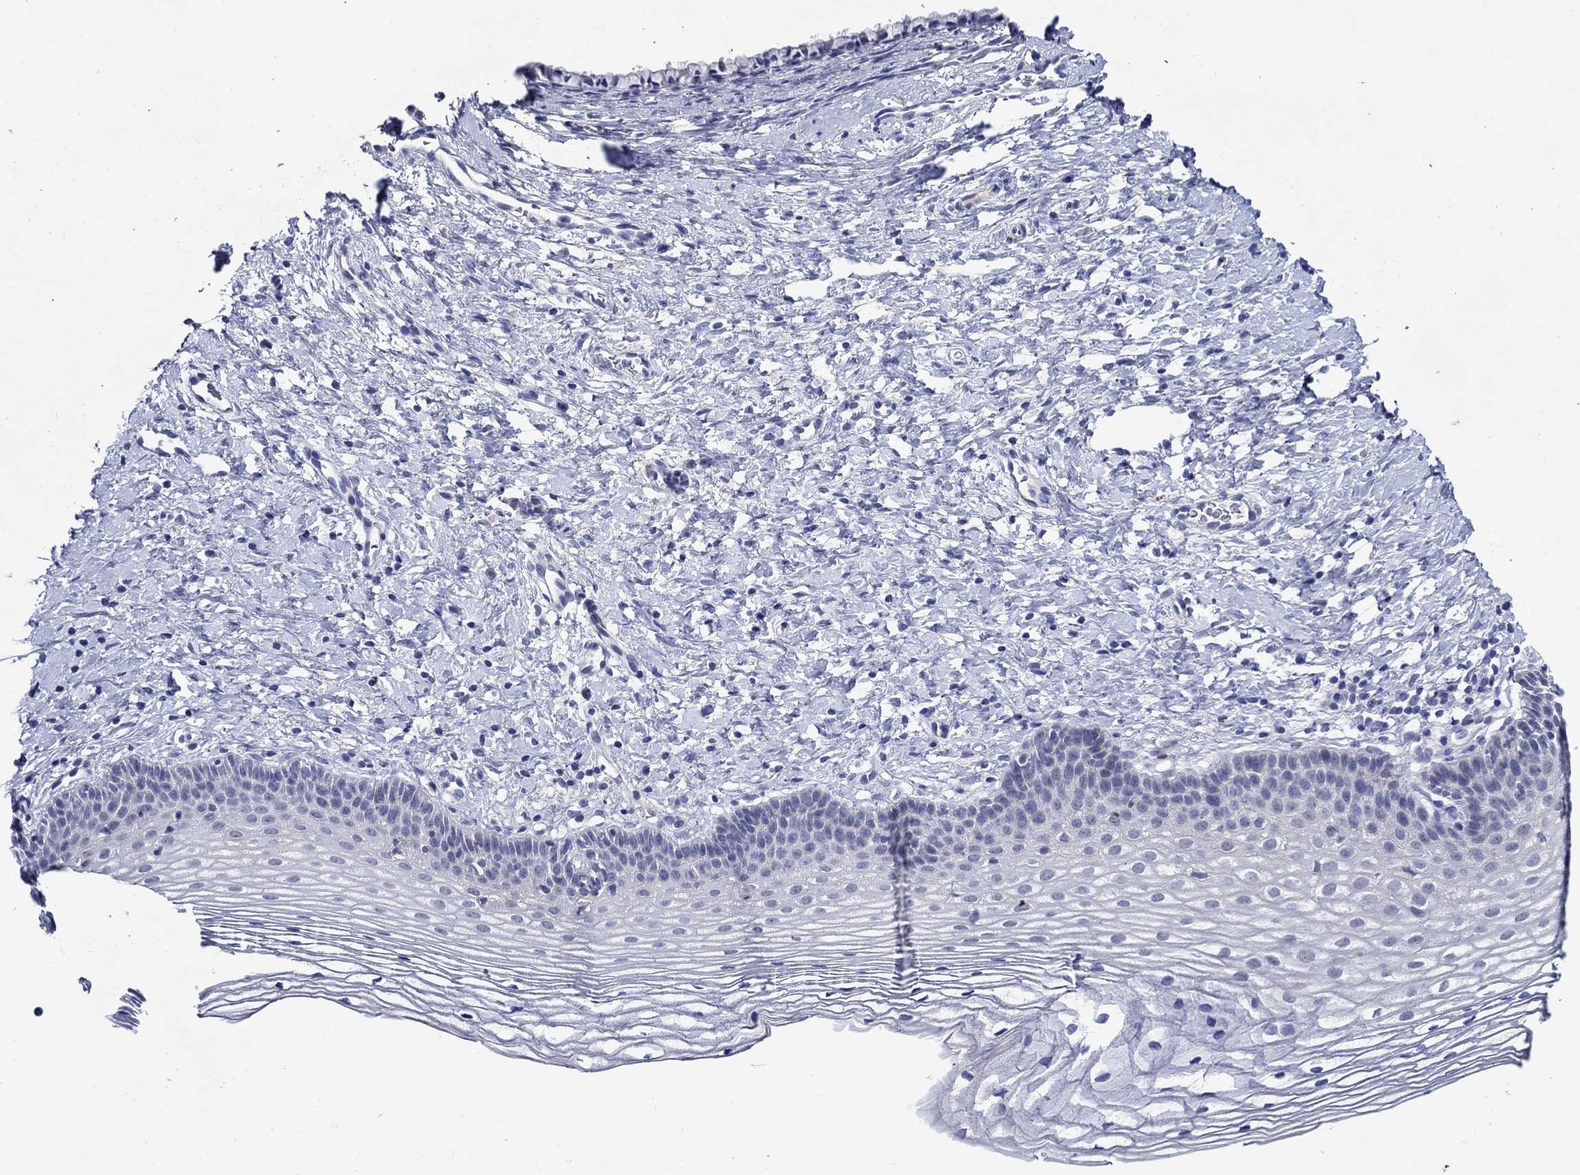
{"staining": {"intensity": "negative", "quantity": "none", "location": "none"}, "tissue": "cervix", "cell_type": "Glandular cells", "image_type": "normal", "snomed": [{"axis": "morphology", "description": "Normal tissue, NOS"}, {"axis": "topography", "description": "Cervix"}], "caption": "Immunohistochemical staining of normal human cervix displays no significant staining in glandular cells. (DAB immunohistochemistry with hematoxylin counter stain).", "gene": "MC2R", "patient": {"sex": "female", "age": 39}}